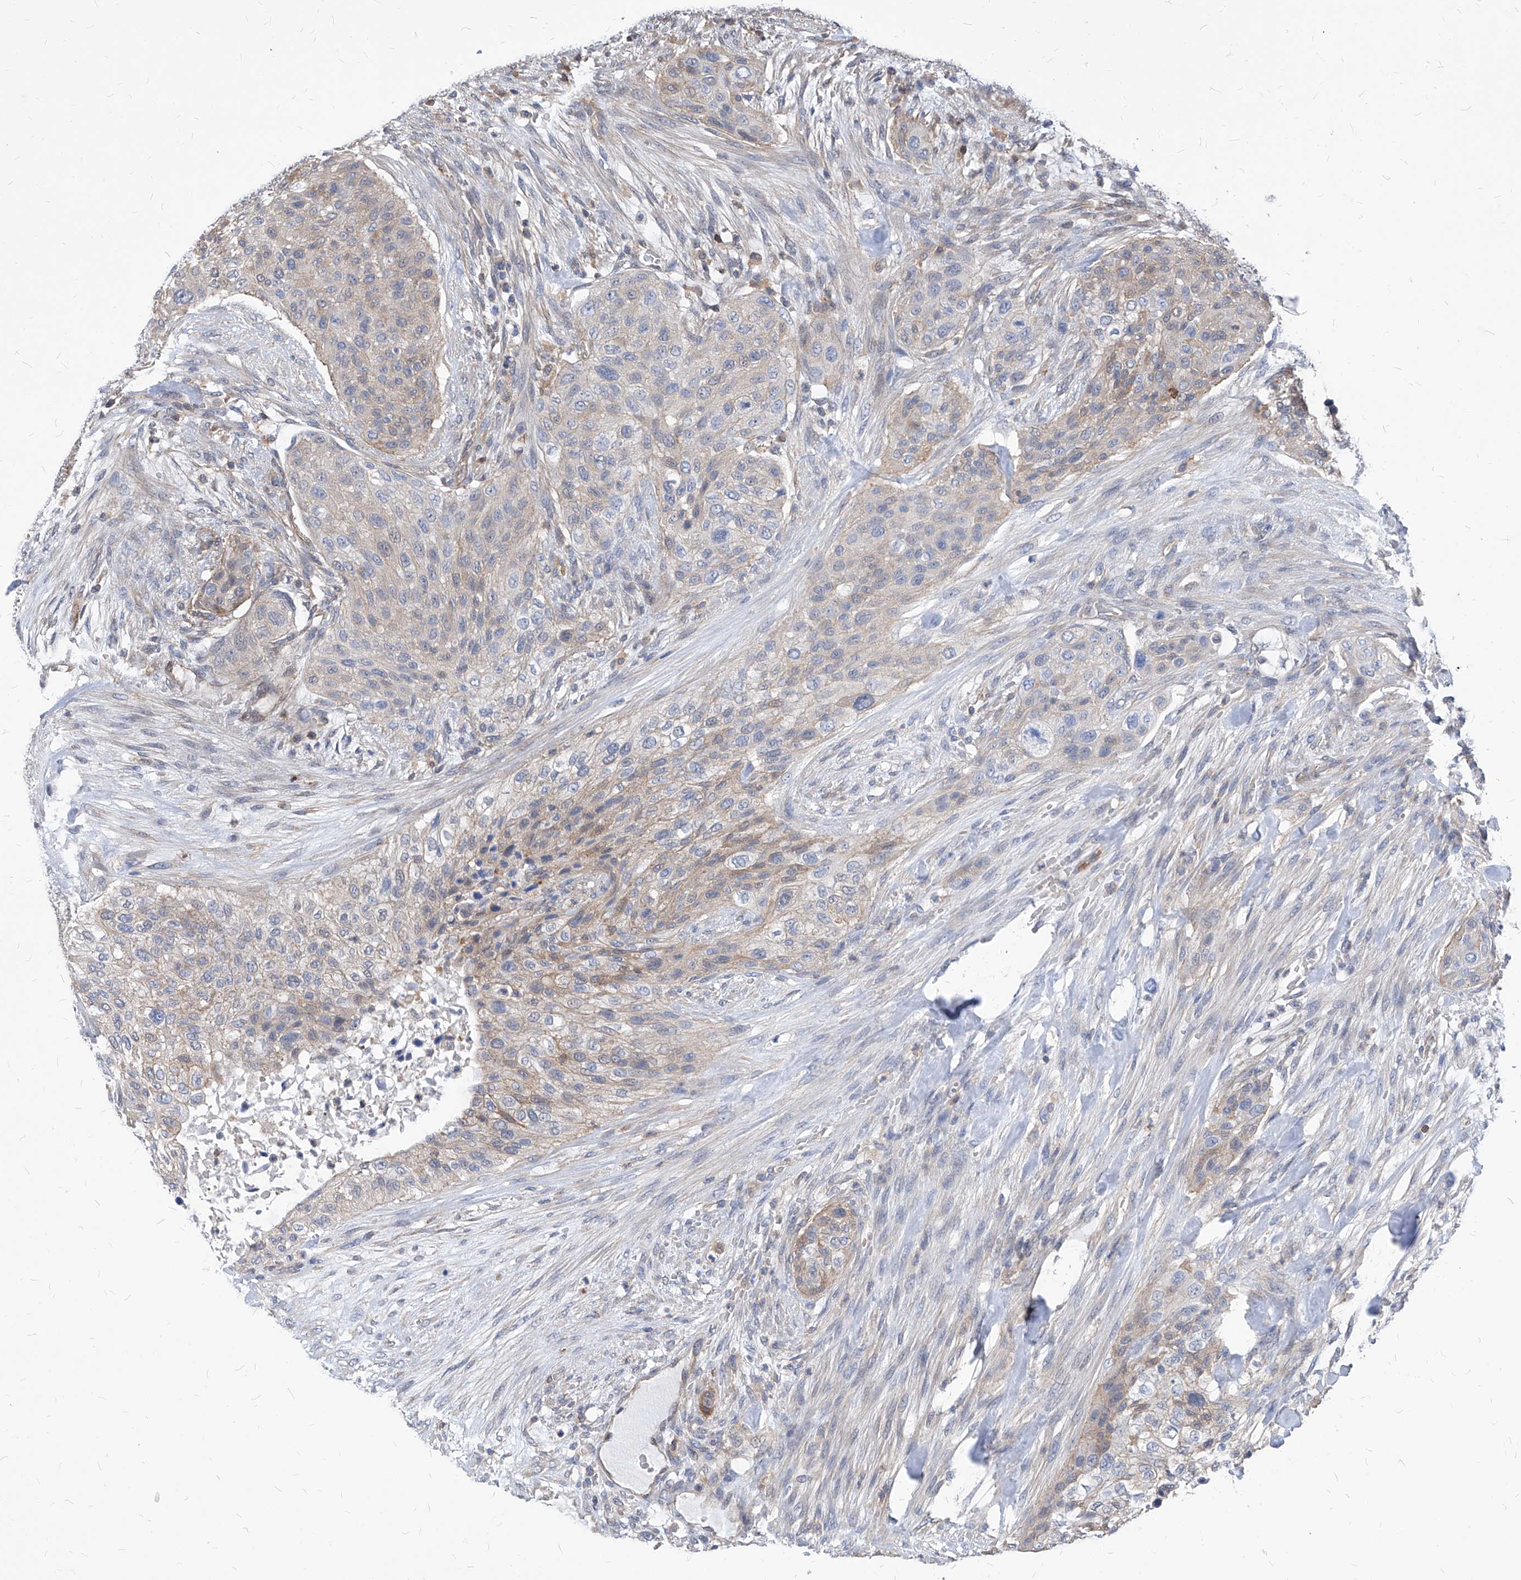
{"staining": {"intensity": "weak", "quantity": "<25%", "location": "cytoplasmic/membranous"}, "tissue": "urothelial cancer", "cell_type": "Tumor cells", "image_type": "cancer", "snomed": [{"axis": "morphology", "description": "Urothelial carcinoma, High grade"}, {"axis": "topography", "description": "Urinary bladder"}], "caption": "The image exhibits no staining of tumor cells in urothelial cancer.", "gene": "ABRACL", "patient": {"sex": "male", "age": 35}}